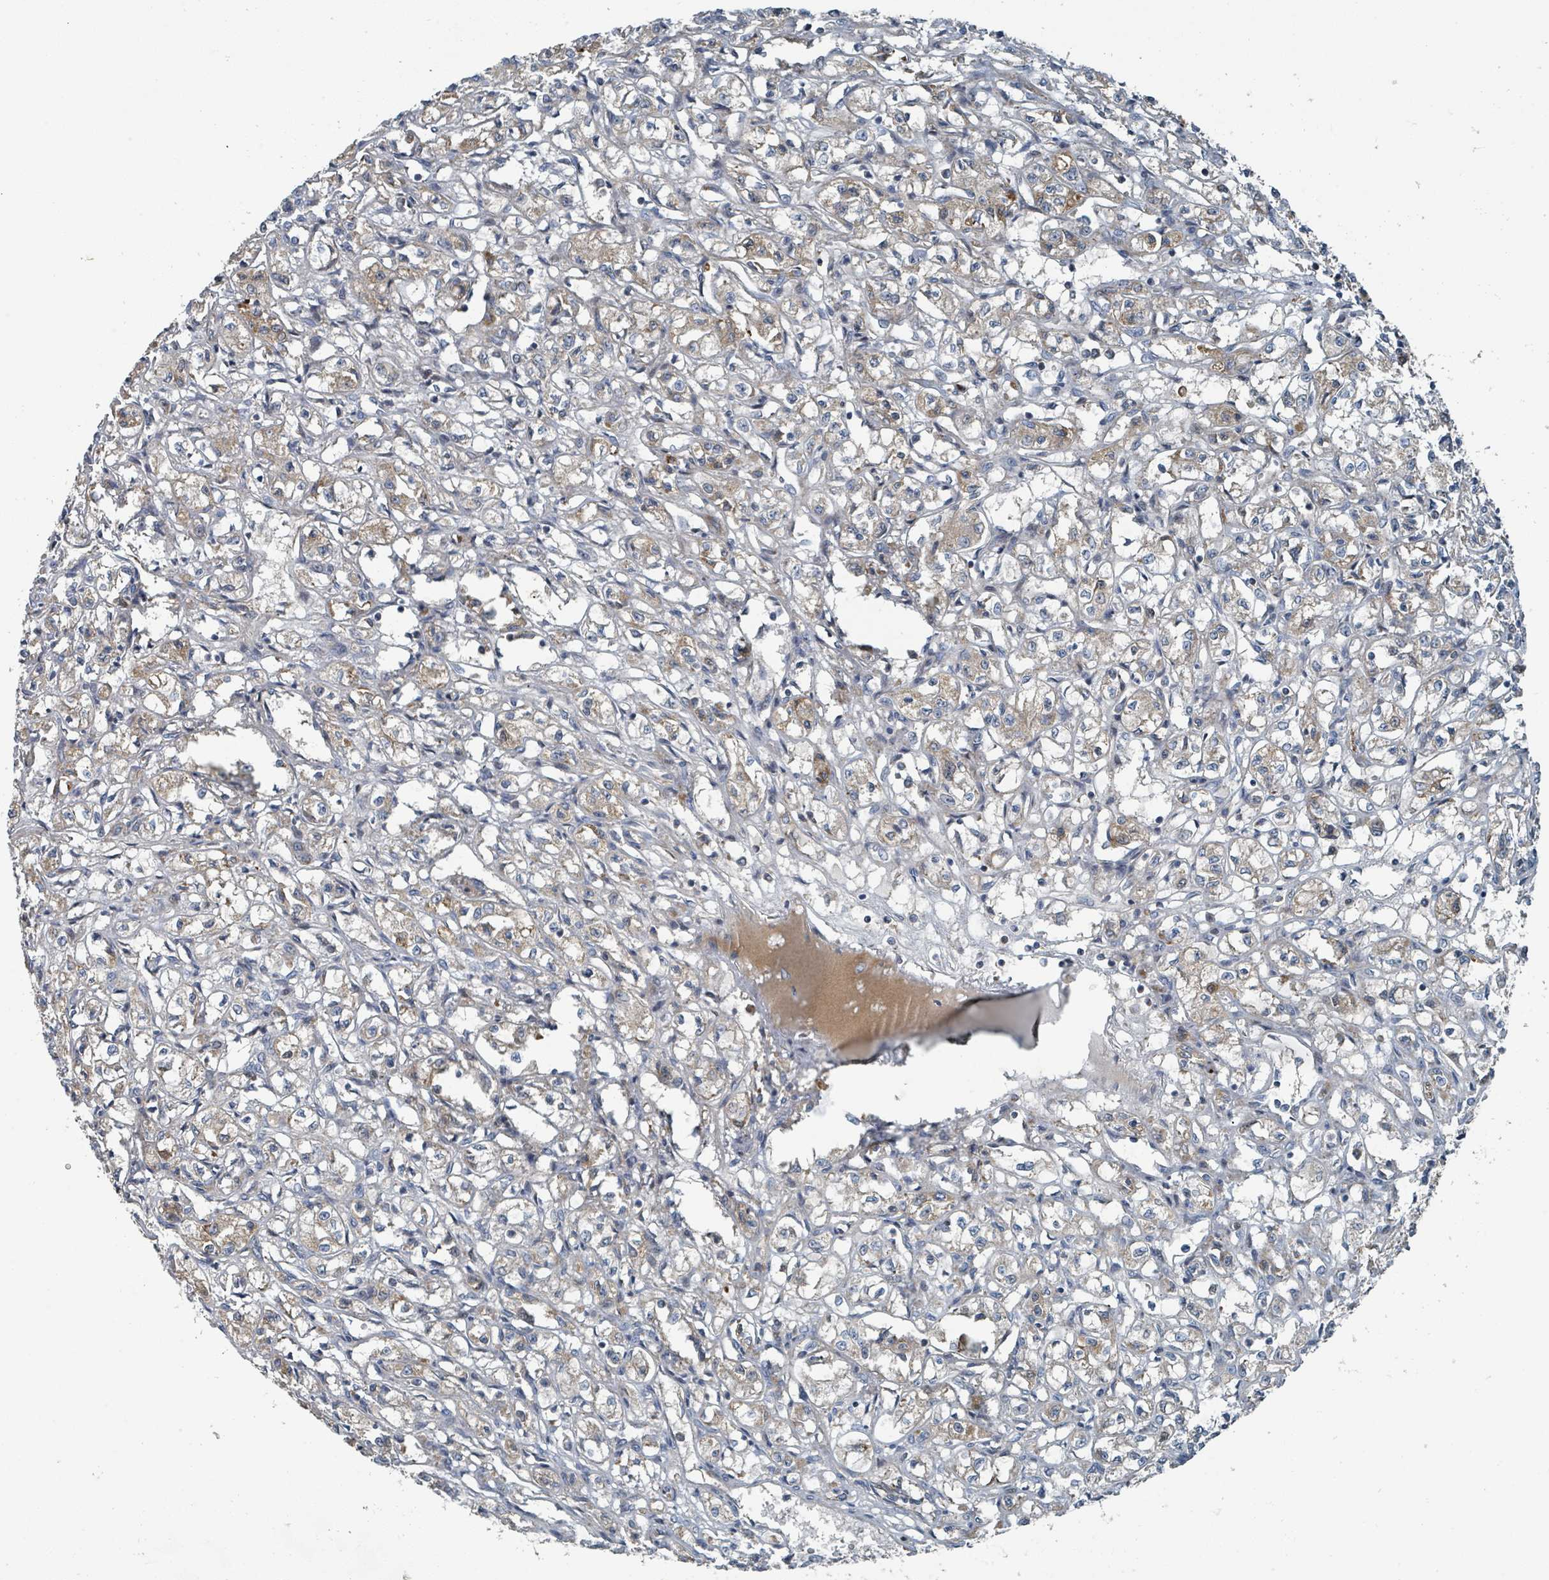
{"staining": {"intensity": "moderate", "quantity": "<25%", "location": "cytoplasmic/membranous"}, "tissue": "renal cancer", "cell_type": "Tumor cells", "image_type": "cancer", "snomed": [{"axis": "morphology", "description": "Adenocarcinoma, NOS"}, {"axis": "topography", "description": "Kidney"}], "caption": "The micrograph displays staining of renal adenocarcinoma, revealing moderate cytoplasmic/membranous protein expression (brown color) within tumor cells.", "gene": "DIPK2A", "patient": {"sex": "male", "age": 56}}